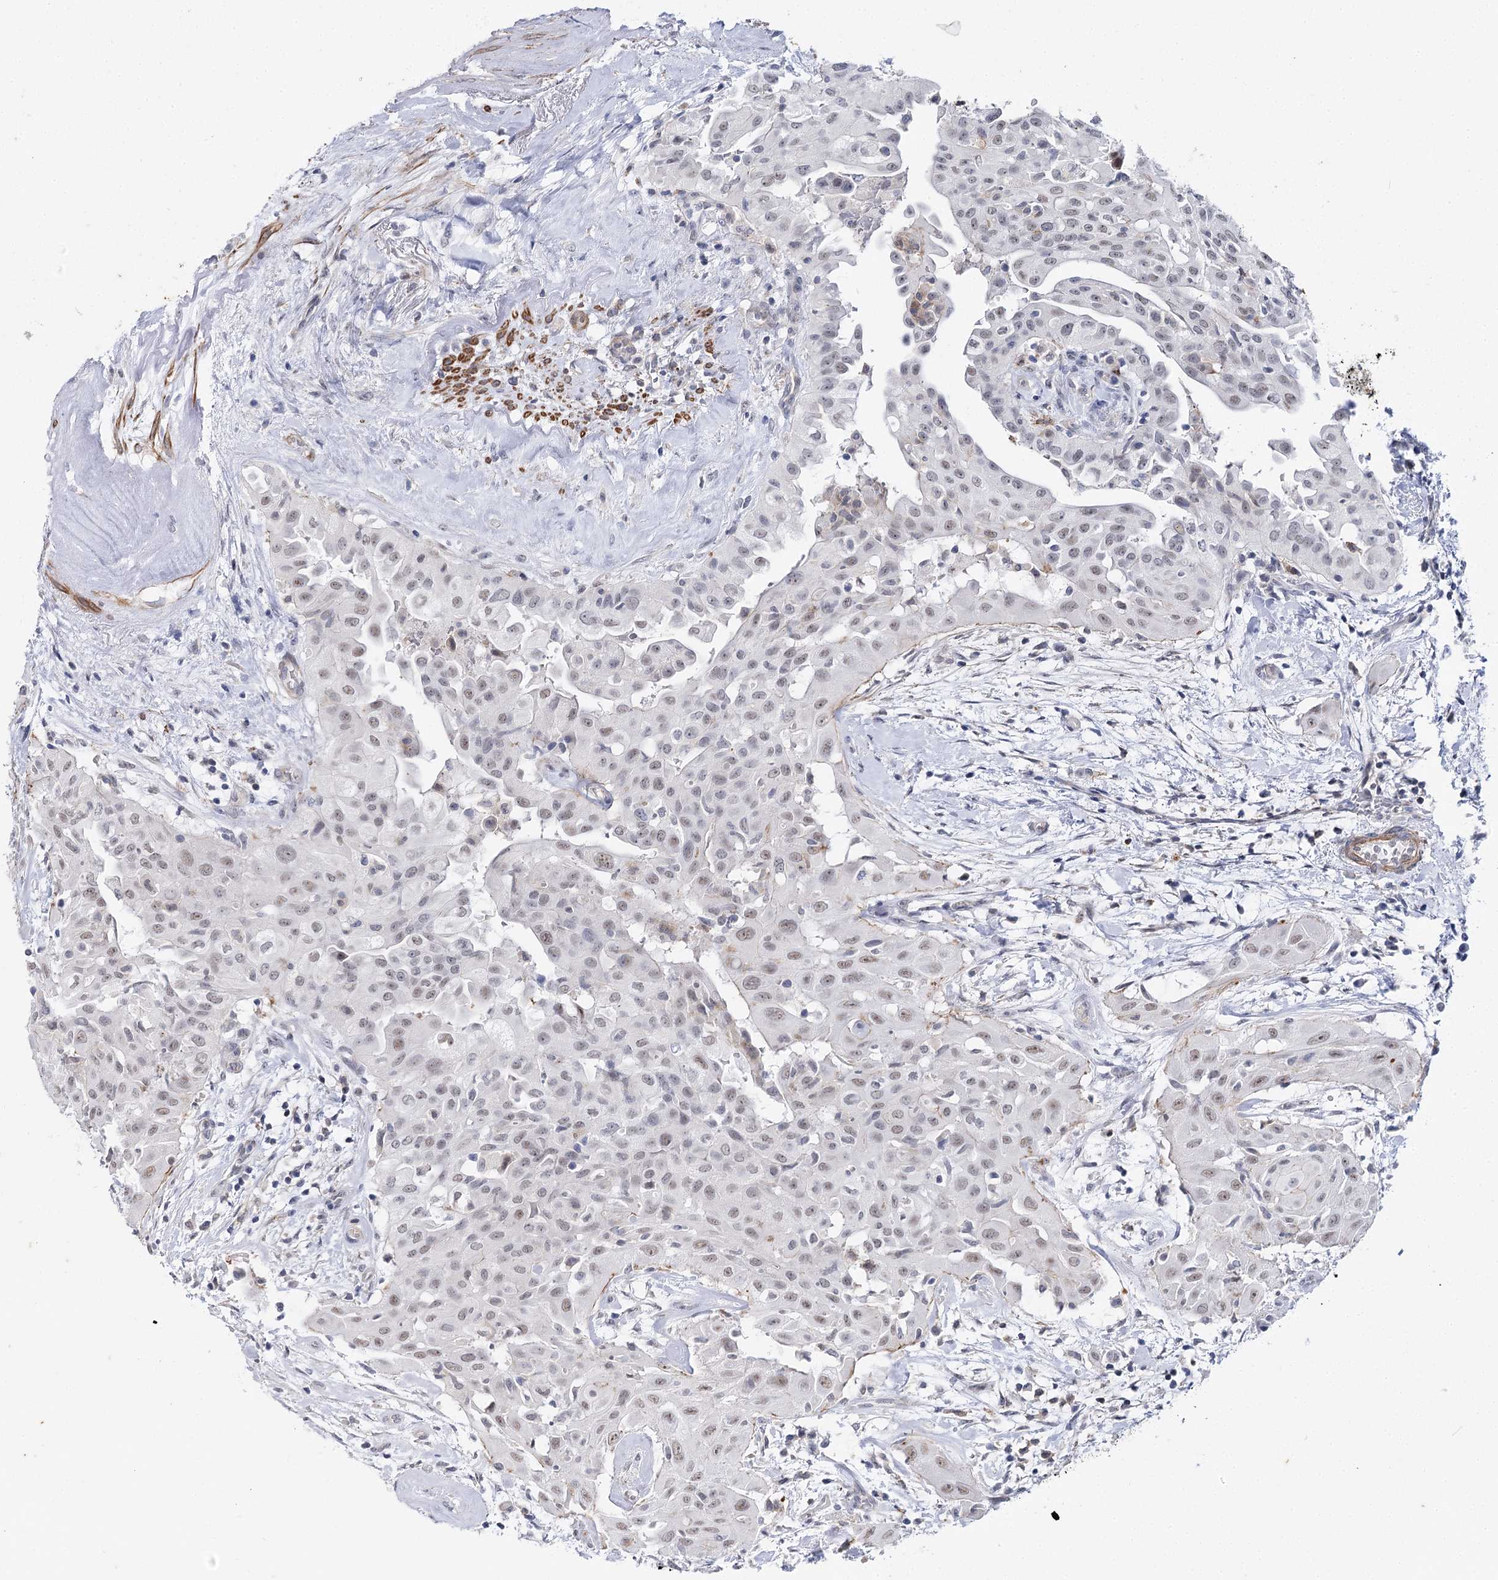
{"staining": {"intensity": "weak", "quantity": "<25%", "location": "nuclear"}, "tissue": "thyroid cancer", "cell_type": "Tumor cells", "image_type": "cancer", "snomed": [{"axis": "morphology", "description": "Papillary adenocarcinoma, NOS"}, {"axis": "topography", "description": "Thyroid gland"}], "caption": "There is no significant expression in tumor cells of thyroid cancer (papillary adenocarcinoma).", "gene": "AGXT2", "patient": {"sex": "female", "age": 59}}